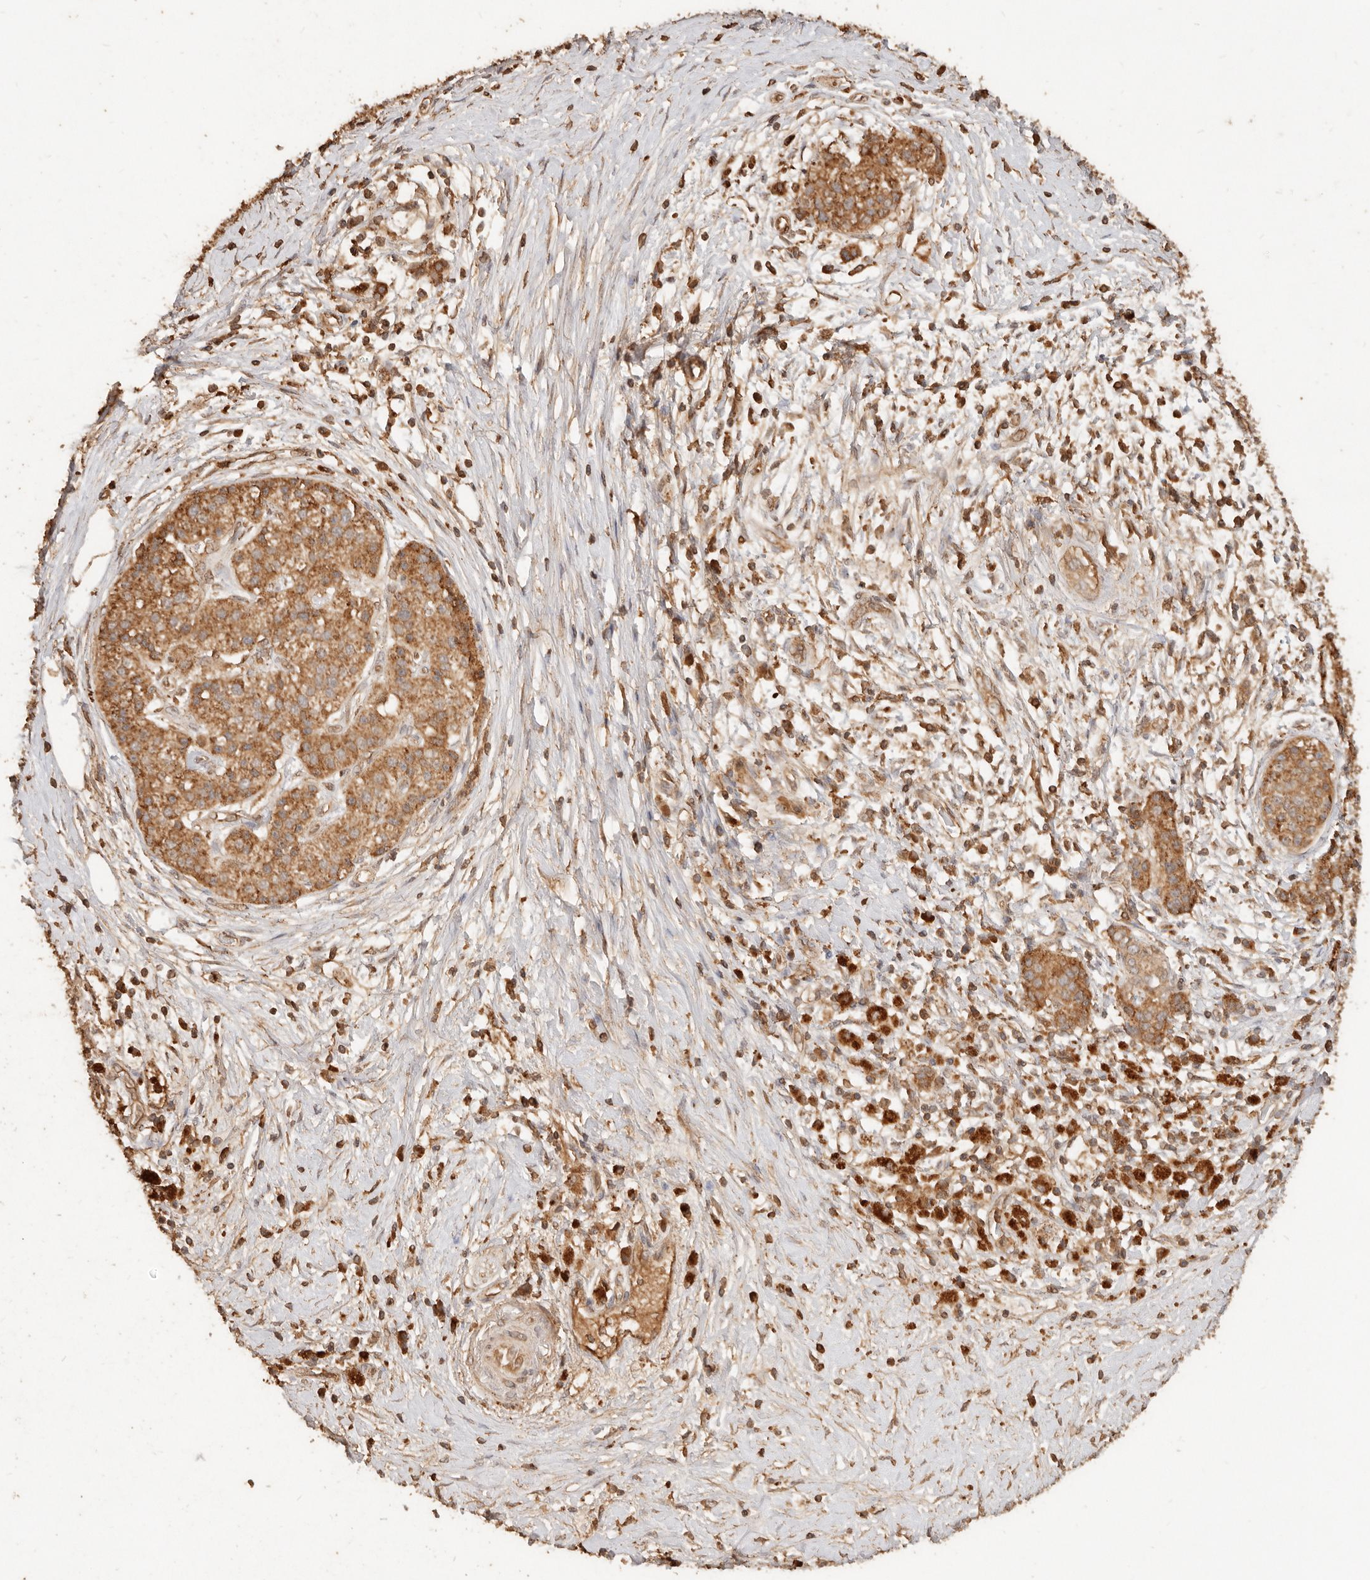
{"staining": {"intensity": "moderate", "quantity": ">75%", "location": "cytoplasmic/membranous"}, "tissue": "pancreatic cancer", "cell_type": "Tumor cells", "image_type": "cancer", "snomed": [{"axis": "morphology", "description": "Adenocarcinoma, NOS"}, {"axis": "topography", "description": "Pancreas"}], "caption": "Protein staining exhibits moderate cytoplasmic/membranous positivity in about >75% of tumor cells in pancreatic cancer (adenocarcinoma).", "gene": "FAM180B", "patient": {"sex": "male", "age": 58}}